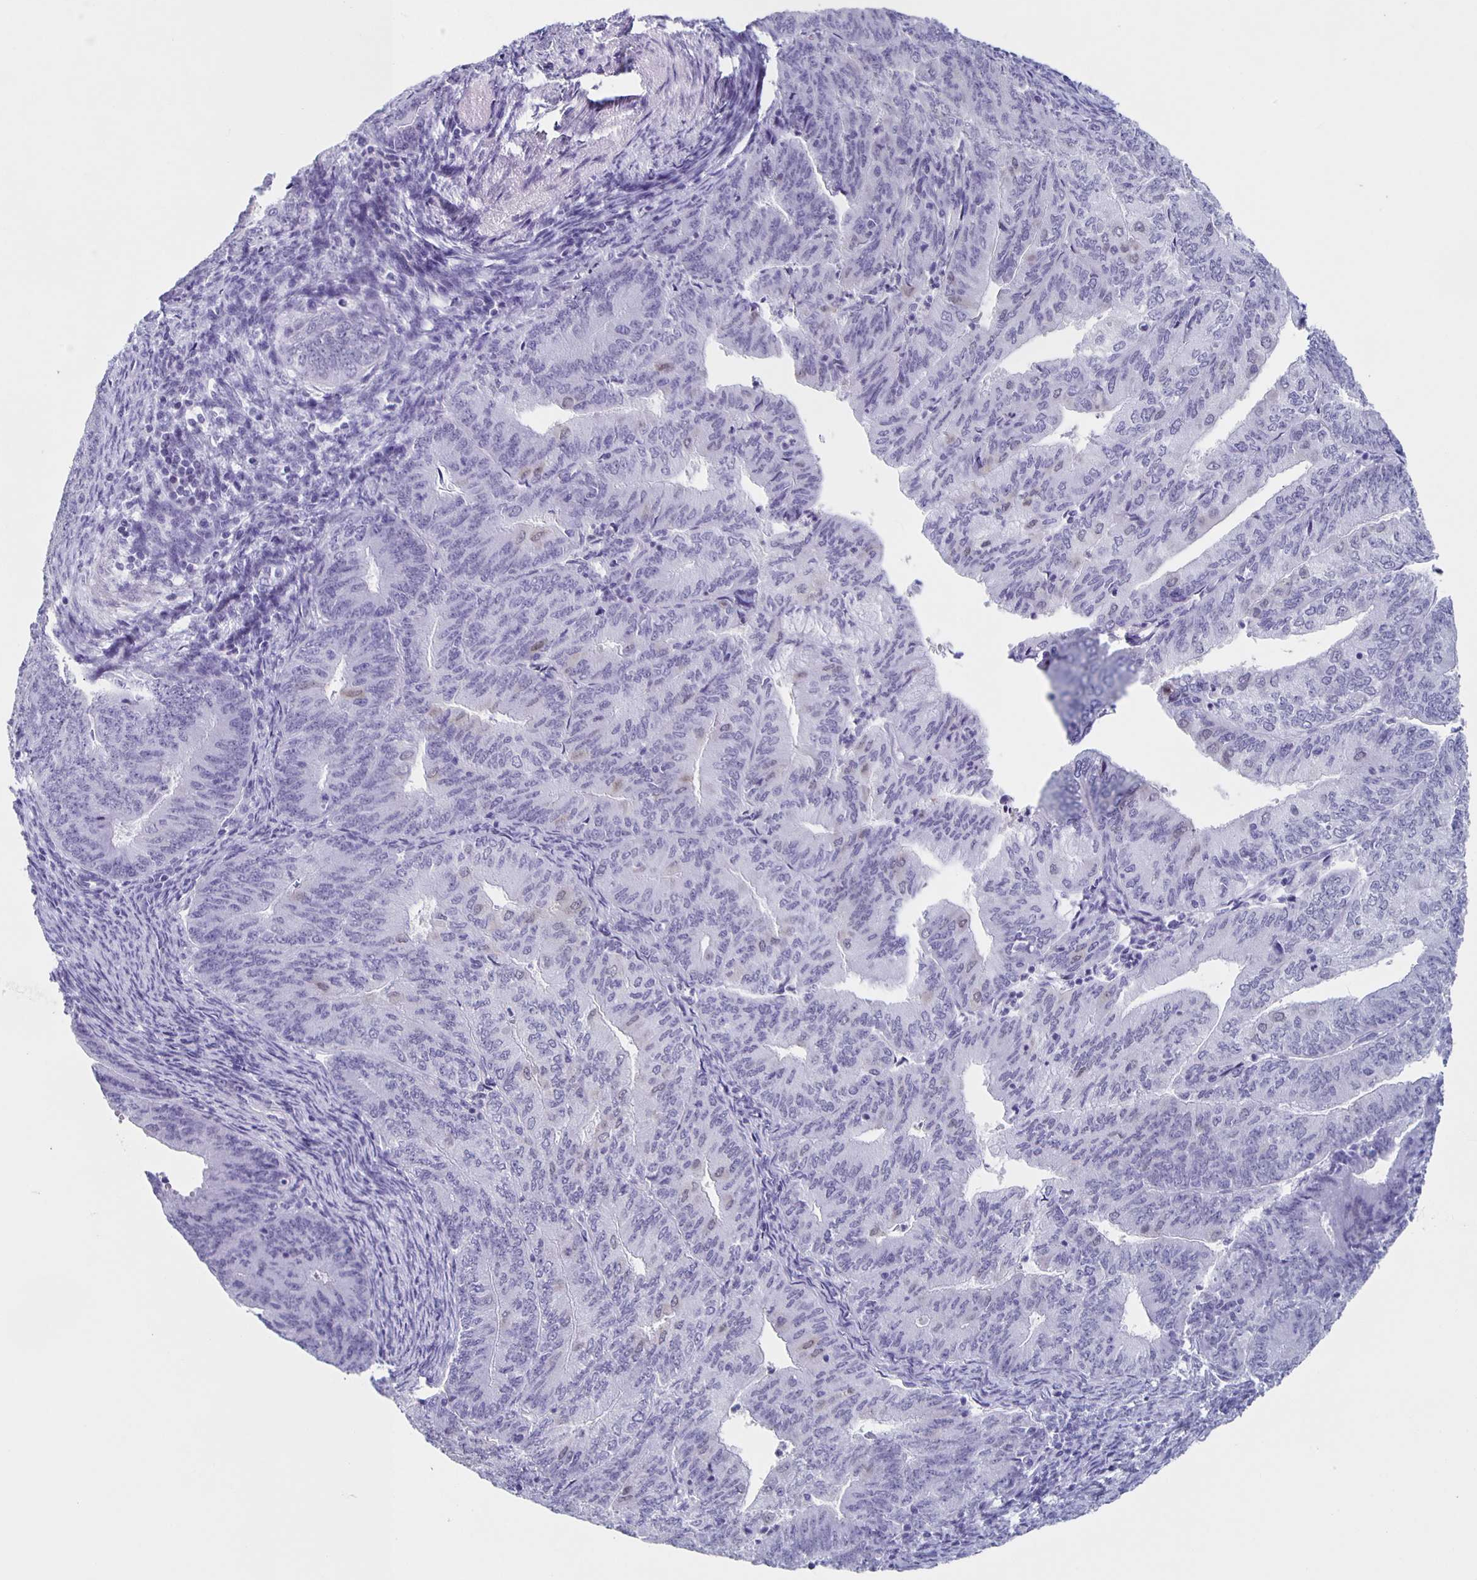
{"staining": {"intensity": "negative", "quantity": "none", "location": "none"}, "tissue": "endometrial cancer", "cell_type": "Tumor cells", "image_type": "cancer", "snomed": [{"axis": "morphology", "description": "Adenocarcinoma, NOS"}, {"axis": "topography", "description": "Endometrium"}], "caption": "High power microscopy photomicrograph of an IHC histopathology image of endometrial adenocarcinoma, revealing no significant expression in tumor cells. (IHC, brightfield microscopy, high magnification).", "gene": "TPPP", "patient": {"sex": "female", "age": 57}}